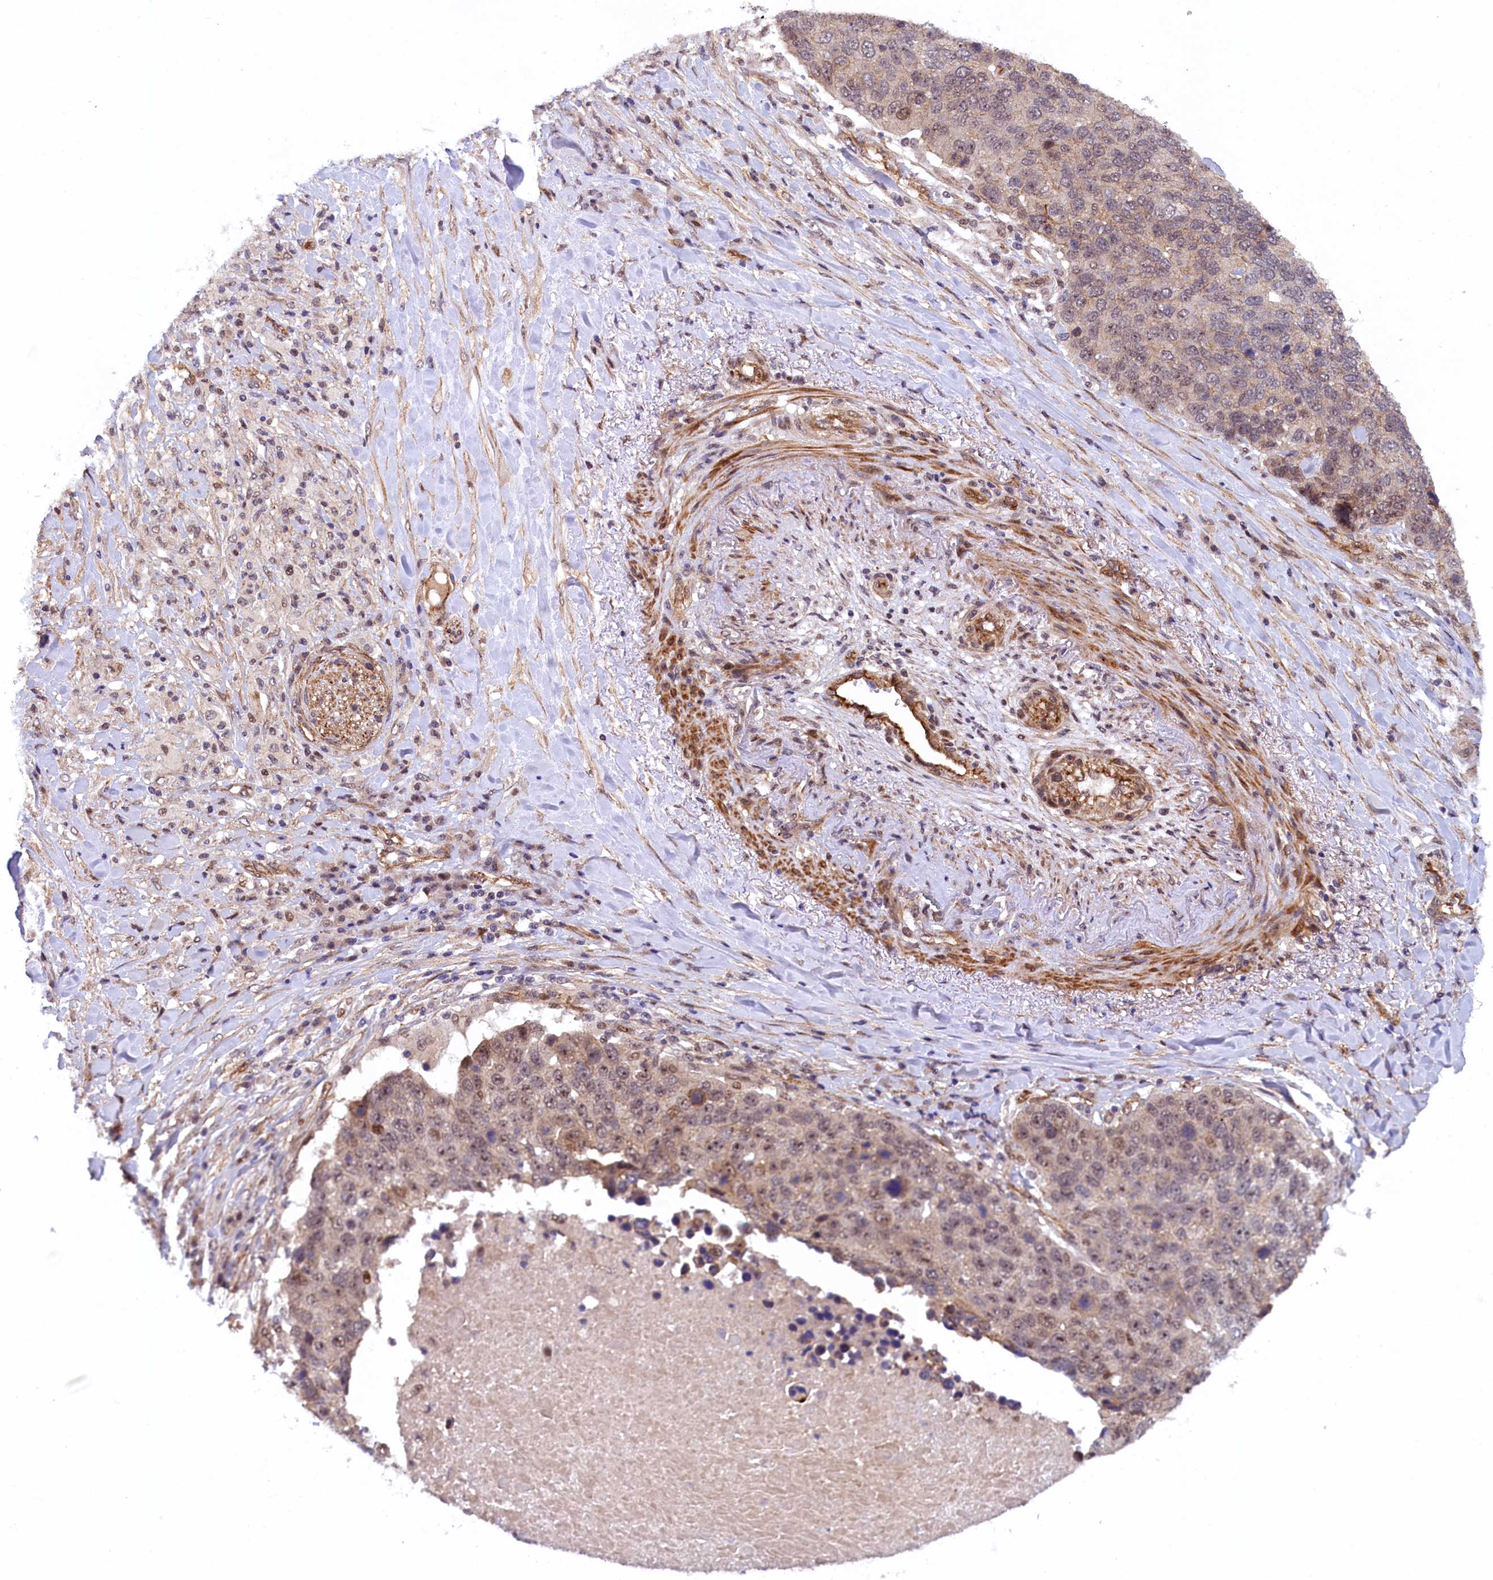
{"staining": {"intensity": "moderate", "quantity": "<25%", "location": "nuclear"}, "tissue": "lung cancer", "cell_type": "Tumor cells", "image_type": "cancer", "snomed": [{"axis": "morphology", "description": "Normal tissue, NOS"}, {"axis": "morphology", "description": "Squamous cell carcinoma, NOS"}, {"axis": "topography", "description": "Lymph node"}, {"axis": "topography", "description": "Lung"}], "caption": "Lung squamous cell carcinoma was stained to show a protein in brown. There is low levels of moderate nuclear positivity in approximately <25% of tumor cells. (DAB = brown stain, brightfield microscopy at high magnification).", "gene": "ARL14EP", "patient": {"sex": "male", "age": 66}}